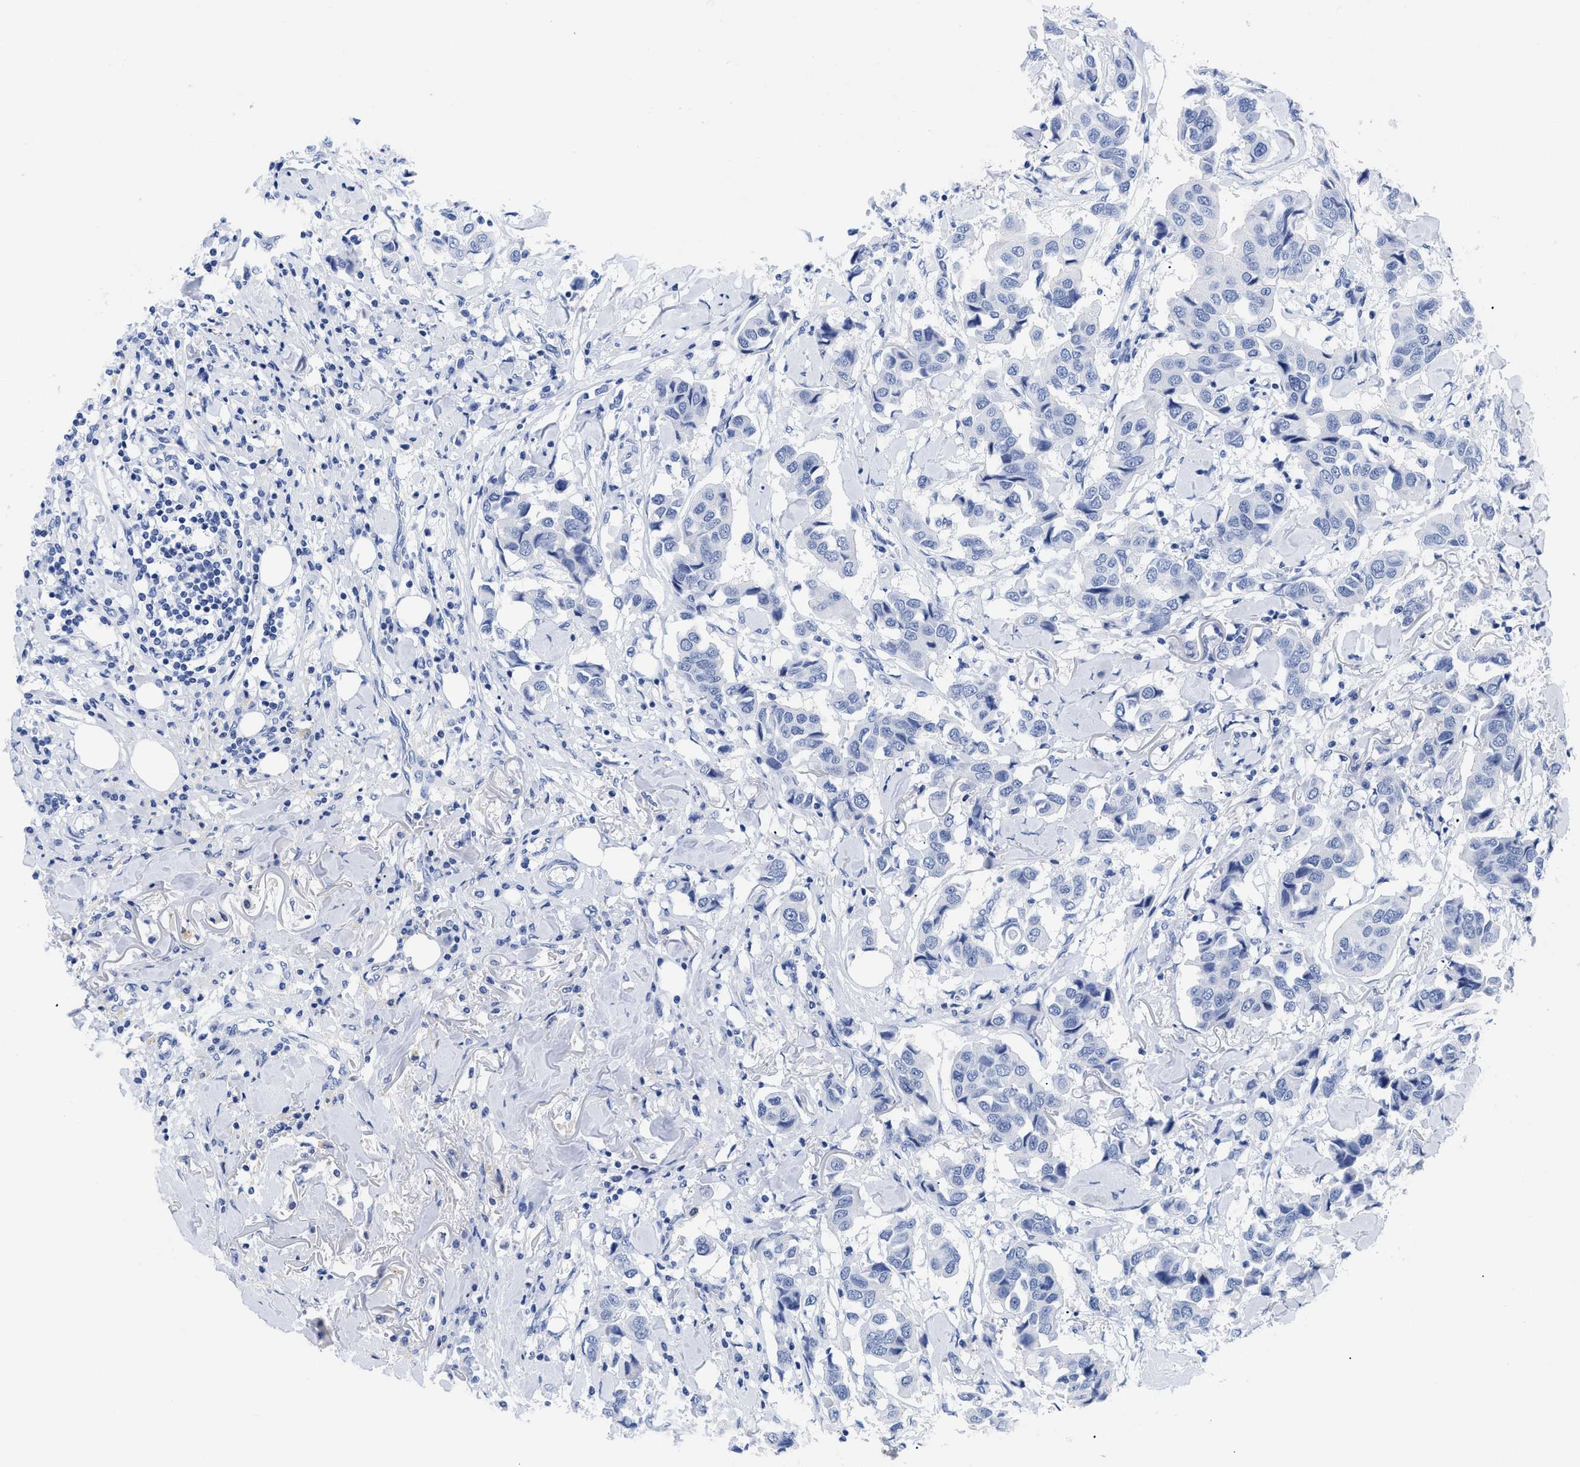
{"staining": {"intensity": "negative", "quantity": "none", "location": "none"}, "tissue": "breast cancer", "cell_type": "Tumor cells", "image_type": "cancer", "snomed": [{"axis": "morphology", "description": "Duct carcinoma"}, {"axis": "topography", "description": "Breast"}], "caption": "High power microscopy photomicrograph of an IHC histopathology image of breast cancer (invasive ductal carcinoma), revealing no significant positivity in tumor cells.", "gene": "DUSP26", "patient": {"sex": "female", "age": 80}}